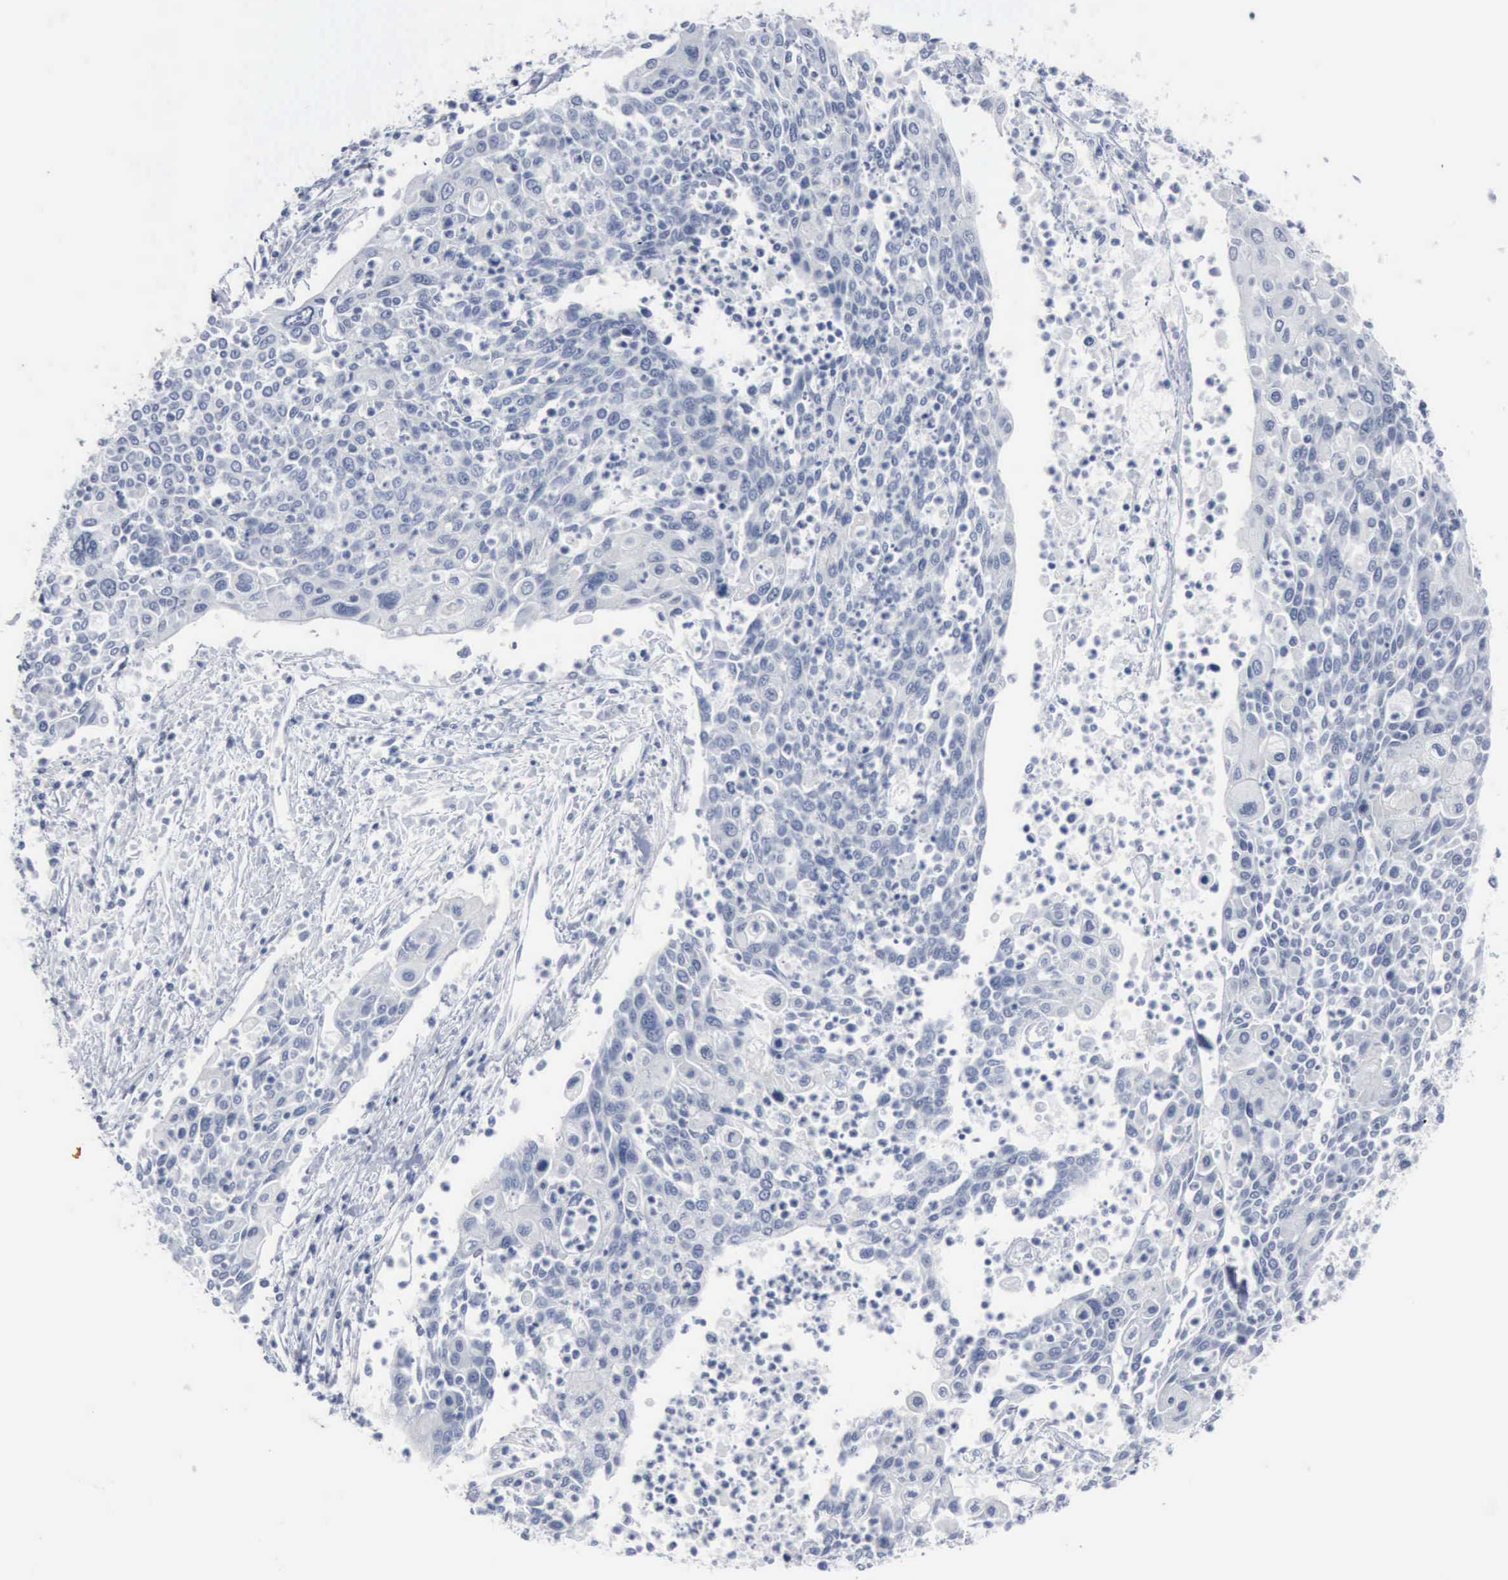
{"staining": {"intensity": "negative", "quantity": "none", "location": "none"}, "tissue": "cervical cancer", "cell_type": "Tumor cells", "image_type": "cancer", "snomed": [{"axis": "morphology", "description": "Squamous cell carcinoma, NOS"}, {"axis": "topography", "description": "Cervix"}], "caption": "IHC photomicrograph of neoplastic tissue: cervical cancer stained with DAB (3,3'-diaminobenzidine) displays no significant protein expression in tumor cells.", "gene": "DMD", "patient": {"sex": "female", "age": 40}}